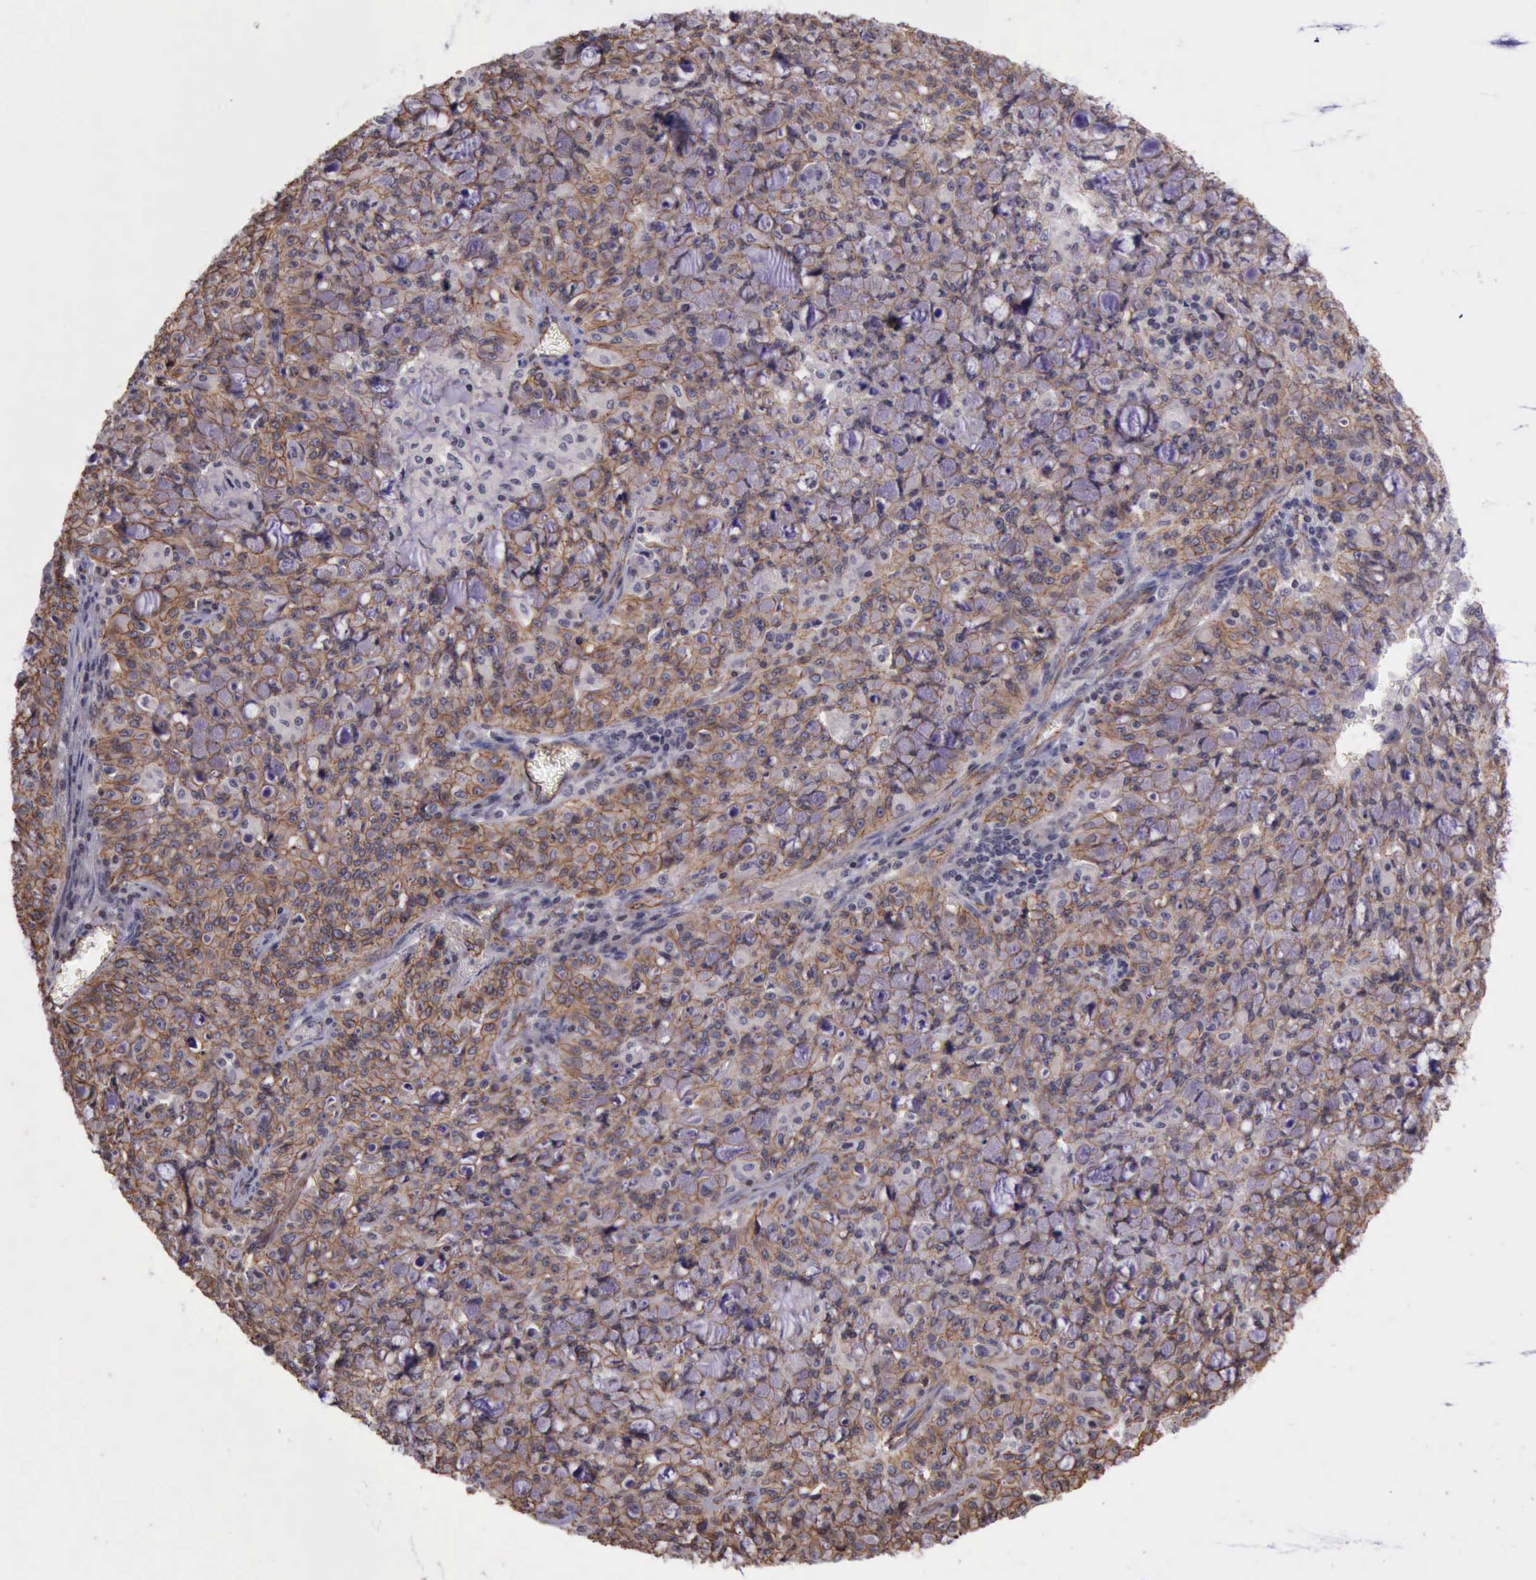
{"staining": {"intensity": "moderate", "quantity": ">75%", "location": "cytoplasmic/membranous"}, "tissue": "lung cancer", "cell_type": "Tumor cells", "image_type": "cancer", "snomed": [{"axis": "morphology", "description": "Adenocarcinoma, NOS"}, {"axis": "topography", "description": "Lung"}], "caption": "Human lung cancer (adenocarcinoma) stained with a protein marker displays moderate staining in tumor cells.", "gene": "CTNNB1", "patient": {"sex": "female", "age": 44}}